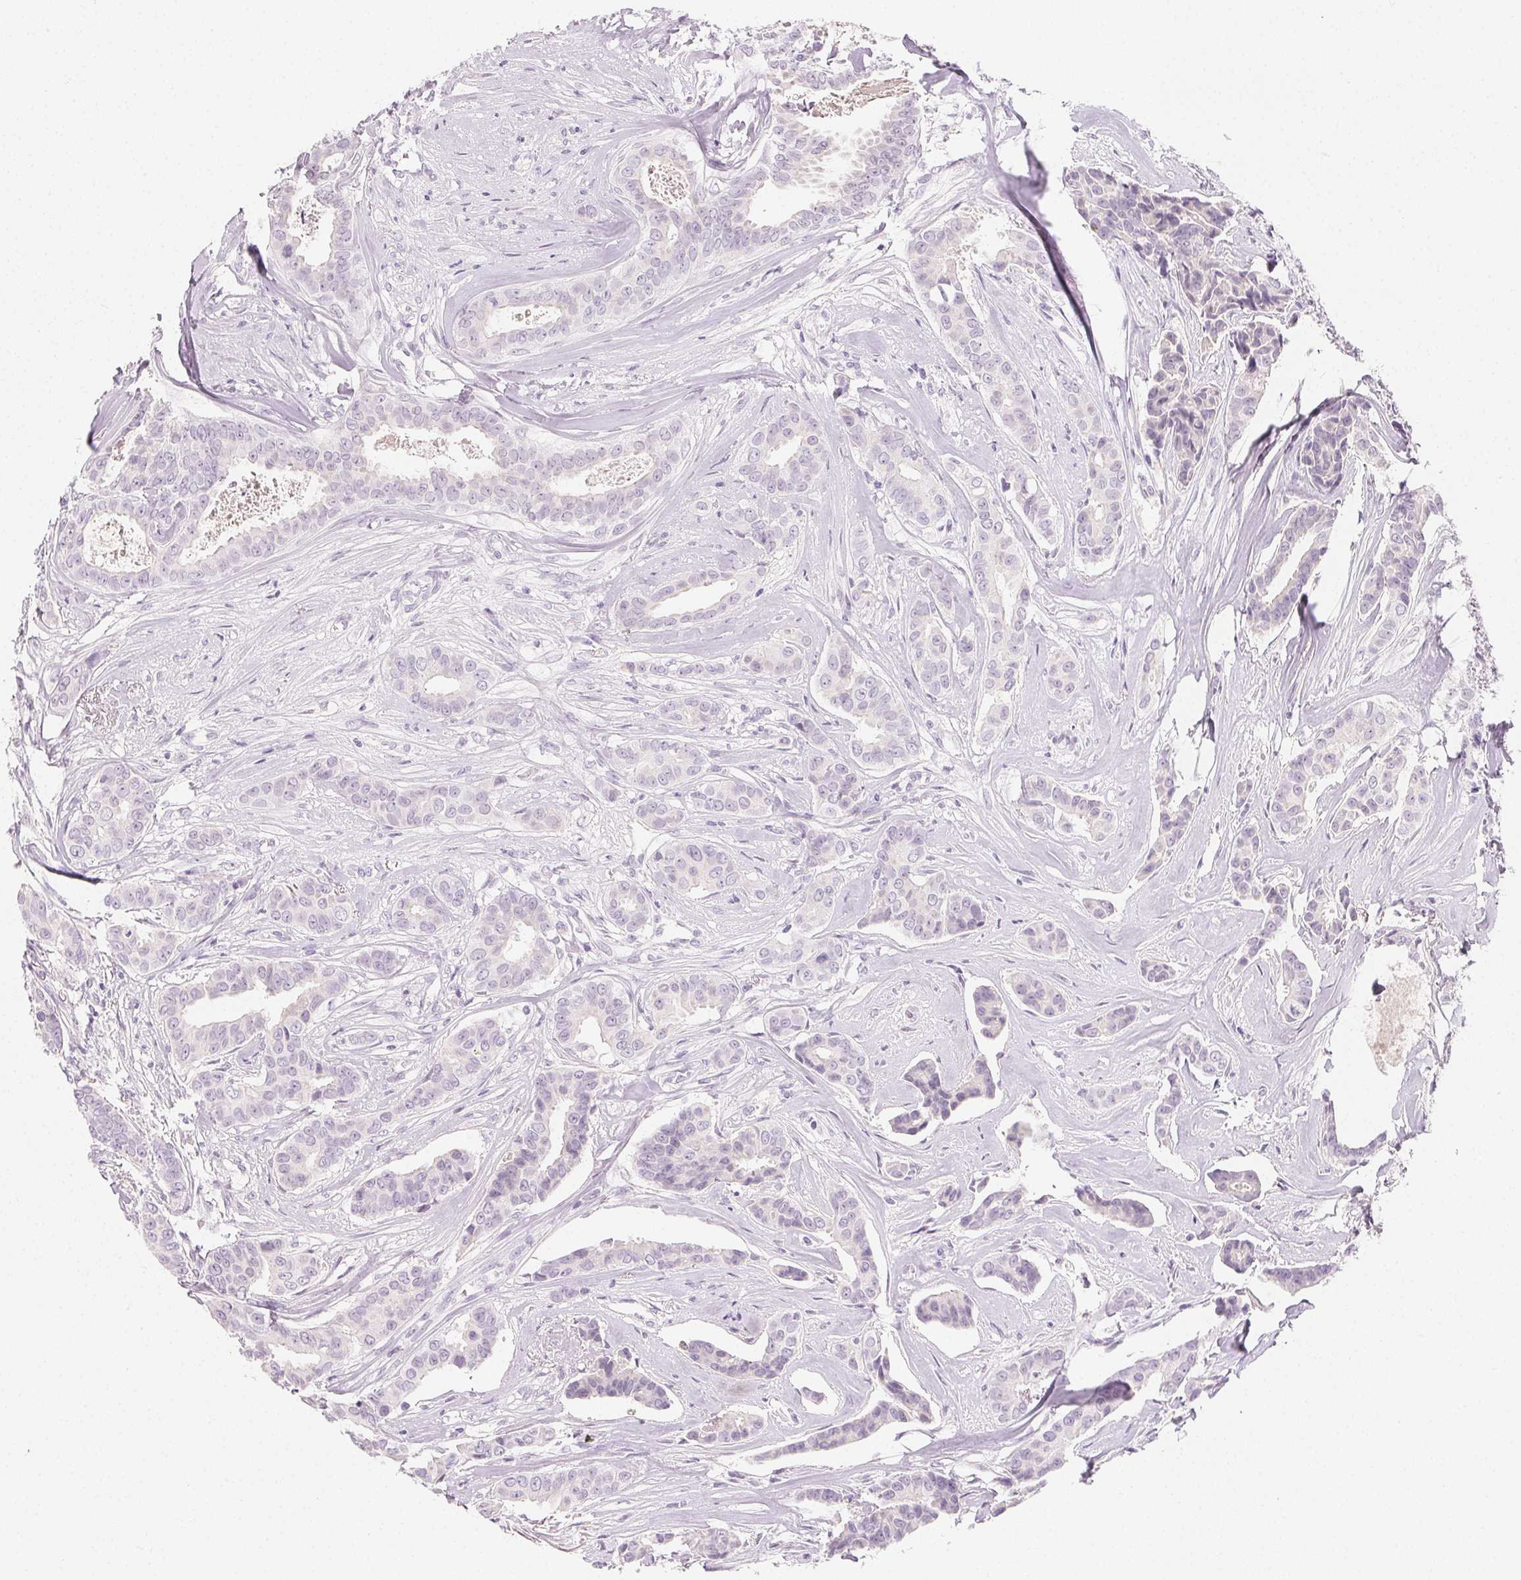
{"staining": {"intensity": "negative", "quantity": "none", "location": "none"}, "tissue": "breast cancer", "cell_type": "Tumor cells", "image_type": "cancer", "snomed": [{"axis": "morphology", "description": "Duct carcinoma"}, {"axis": "topography", "description": "Breast"}], "caption": "A high-resolution micrograph shows immunohistochemistry staining of breast cancer (intraductal carcinoma), which shows no significant expression in tumor cells. (Stains: DAB (3,3'-diaminobenzidine) immunohistochemistry (IHC) with hematoxylin counter stain, Microscopy: brightfield microscopy at high magnification).", "gene": "AFM", "patient": {"sex": "female", "age": 45}}